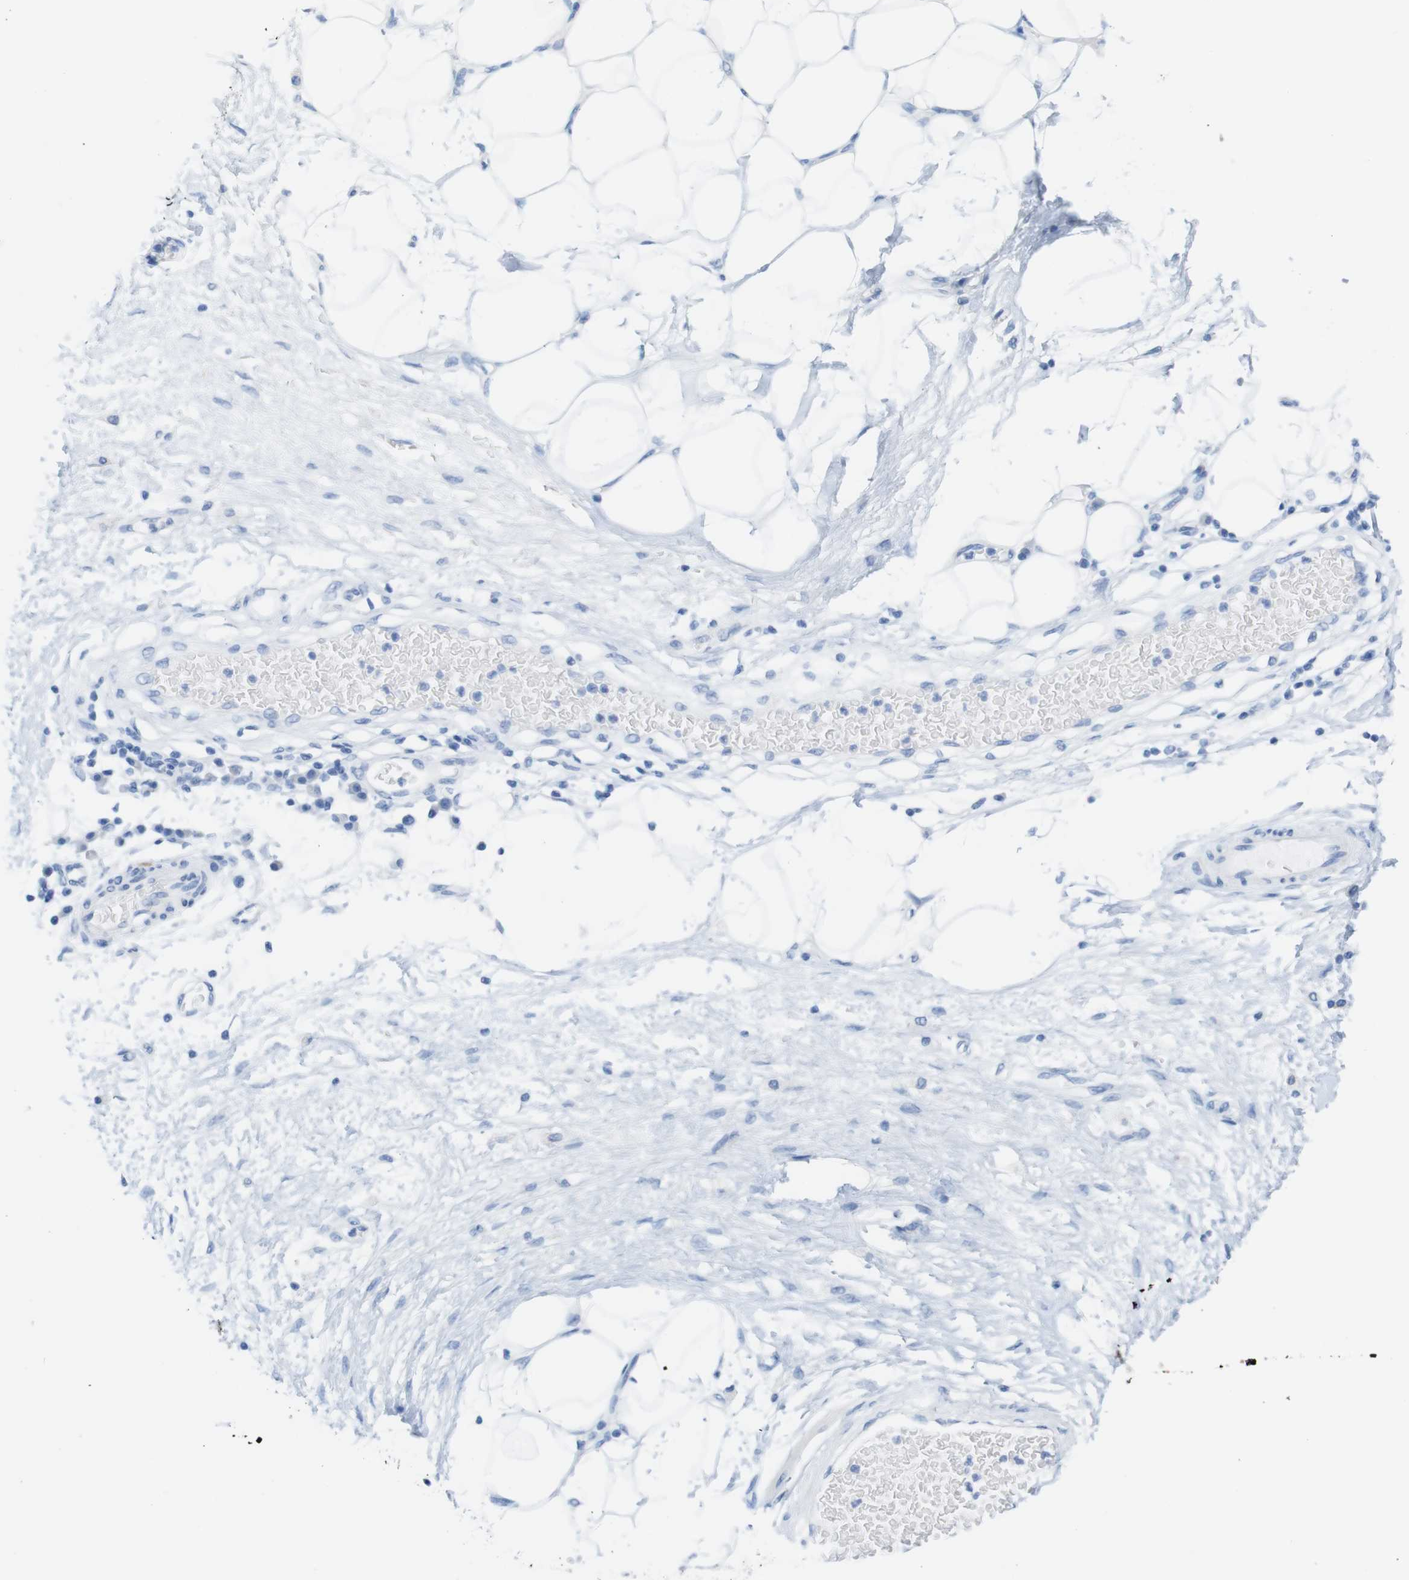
{"staining": {"intensity": "negative", "quantity": "none", "location": "none"}, "tissue": "adipose tissue", "cell_type": "Adipocytes", "image_type": "normal", "snomed": [{"axis": "morphology", "description": "Normal tissue, NOS"}, {"axis": "morphology", "description": "Urothelial carcinoma, High grade"}, {"axis": "topography", "description": "Vascular tissue"}, {"axis": "topography", "description": "Urinary bladder"}], "caption": "Adipocytes are negative for protein expression in normal human adipose tissue. (Stains: DAB (3,3'-diaminobenzidine) immunohistochemistry with hematoxylin counter stain, Microscopy: brightfield microscopy at high magnification).", "gene": "LAG3", "patient": {"sex": "female", "age": 56}}